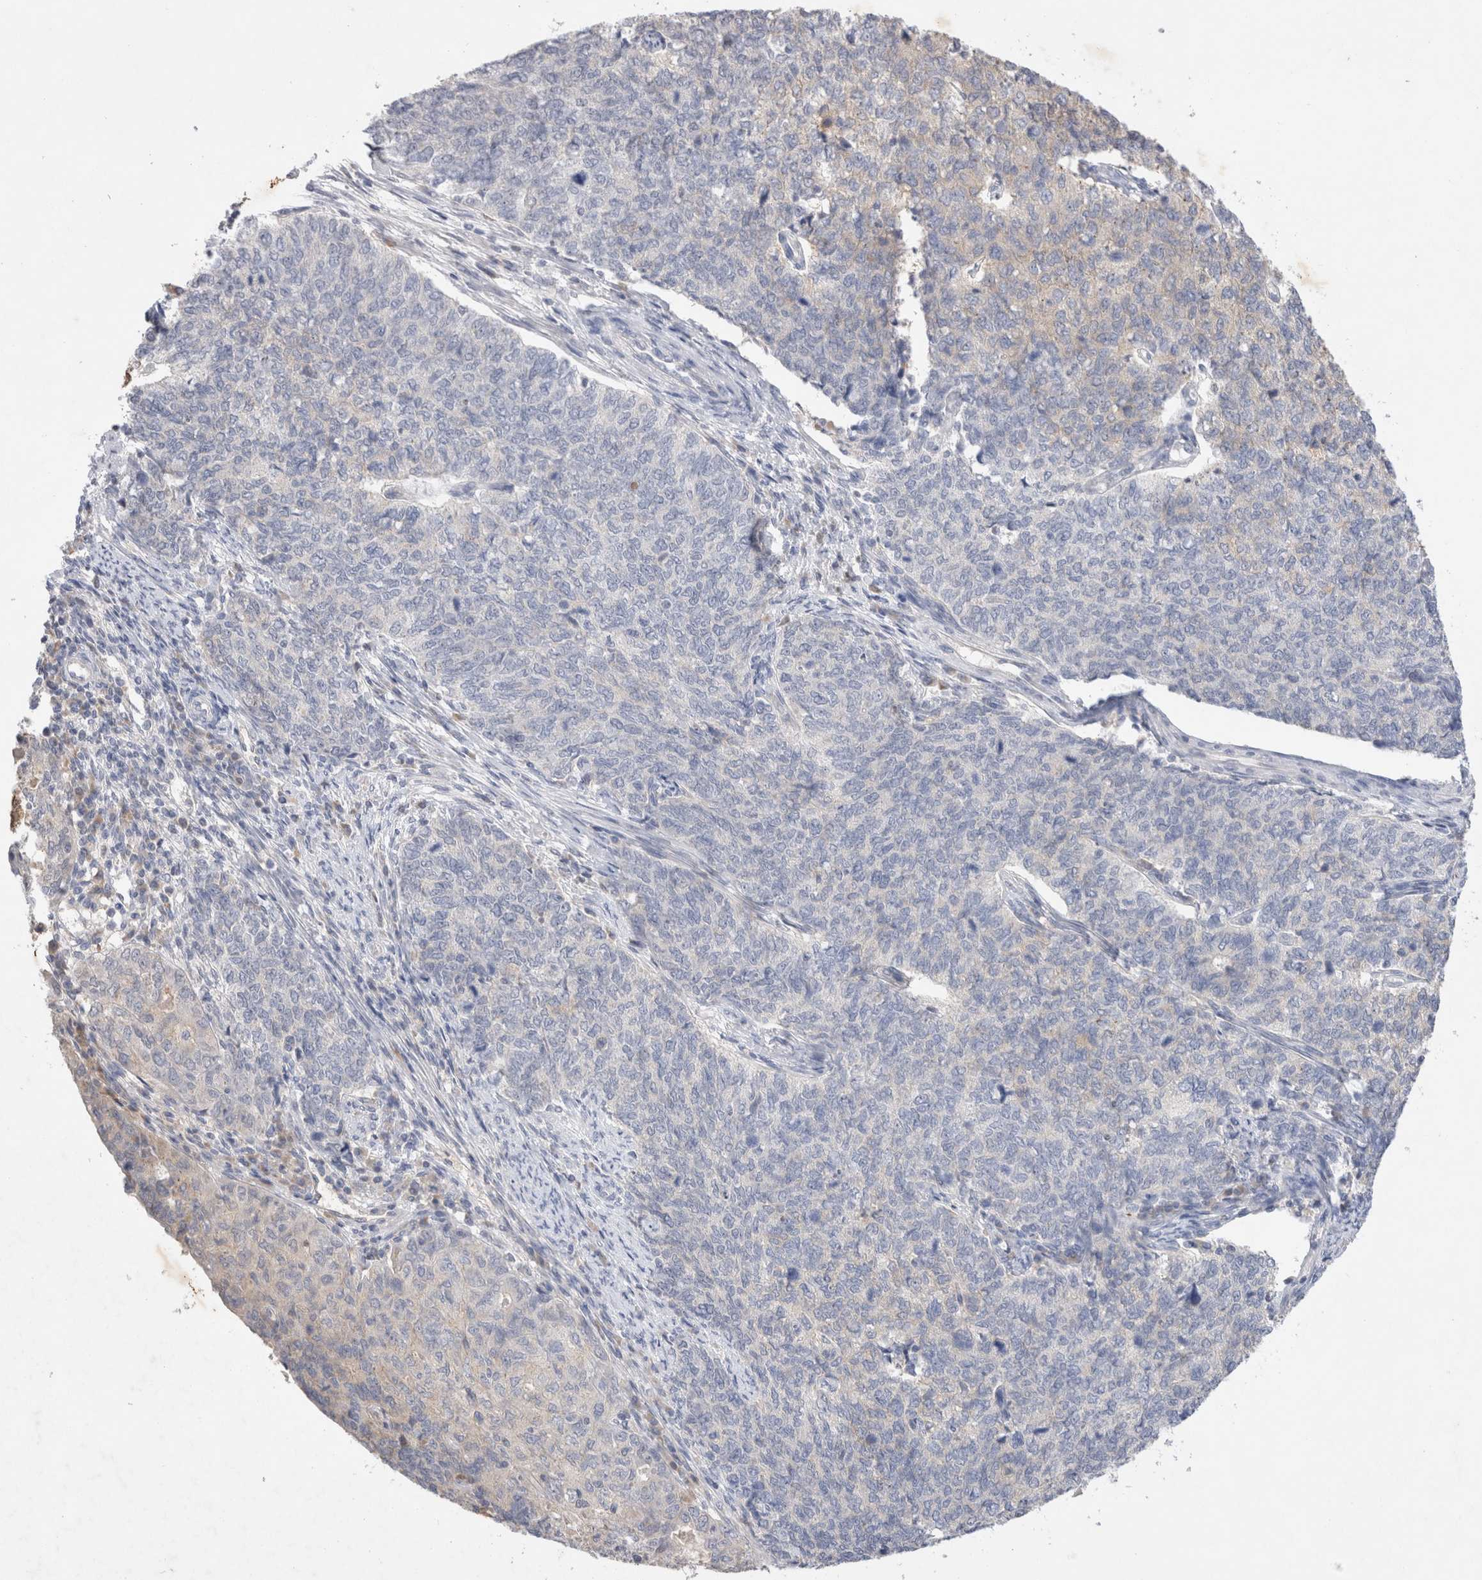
{"staining": {"intensity": "weak", "quantity": "<25%", "location": "cytoplasmic/membranous"}, "tissue": "cervical cancer", "cell_type": "Tumor cells", "image_type": "cancer", "snomed": [{"axis": "morphology", "description": "Squamous cell carcinoma, NOS"}, {"axis": "topography", "description": "Cervix"}], "caption": "High power microscopy image of an immunohistochemistry (IHC) micrograph of cervical cancer, revealing no significant staining in tumor cells. (IHC, brightfield microscopy, high magnification).", "gene": "GAS1", "patient": {"sex": "female", "age": 63}}